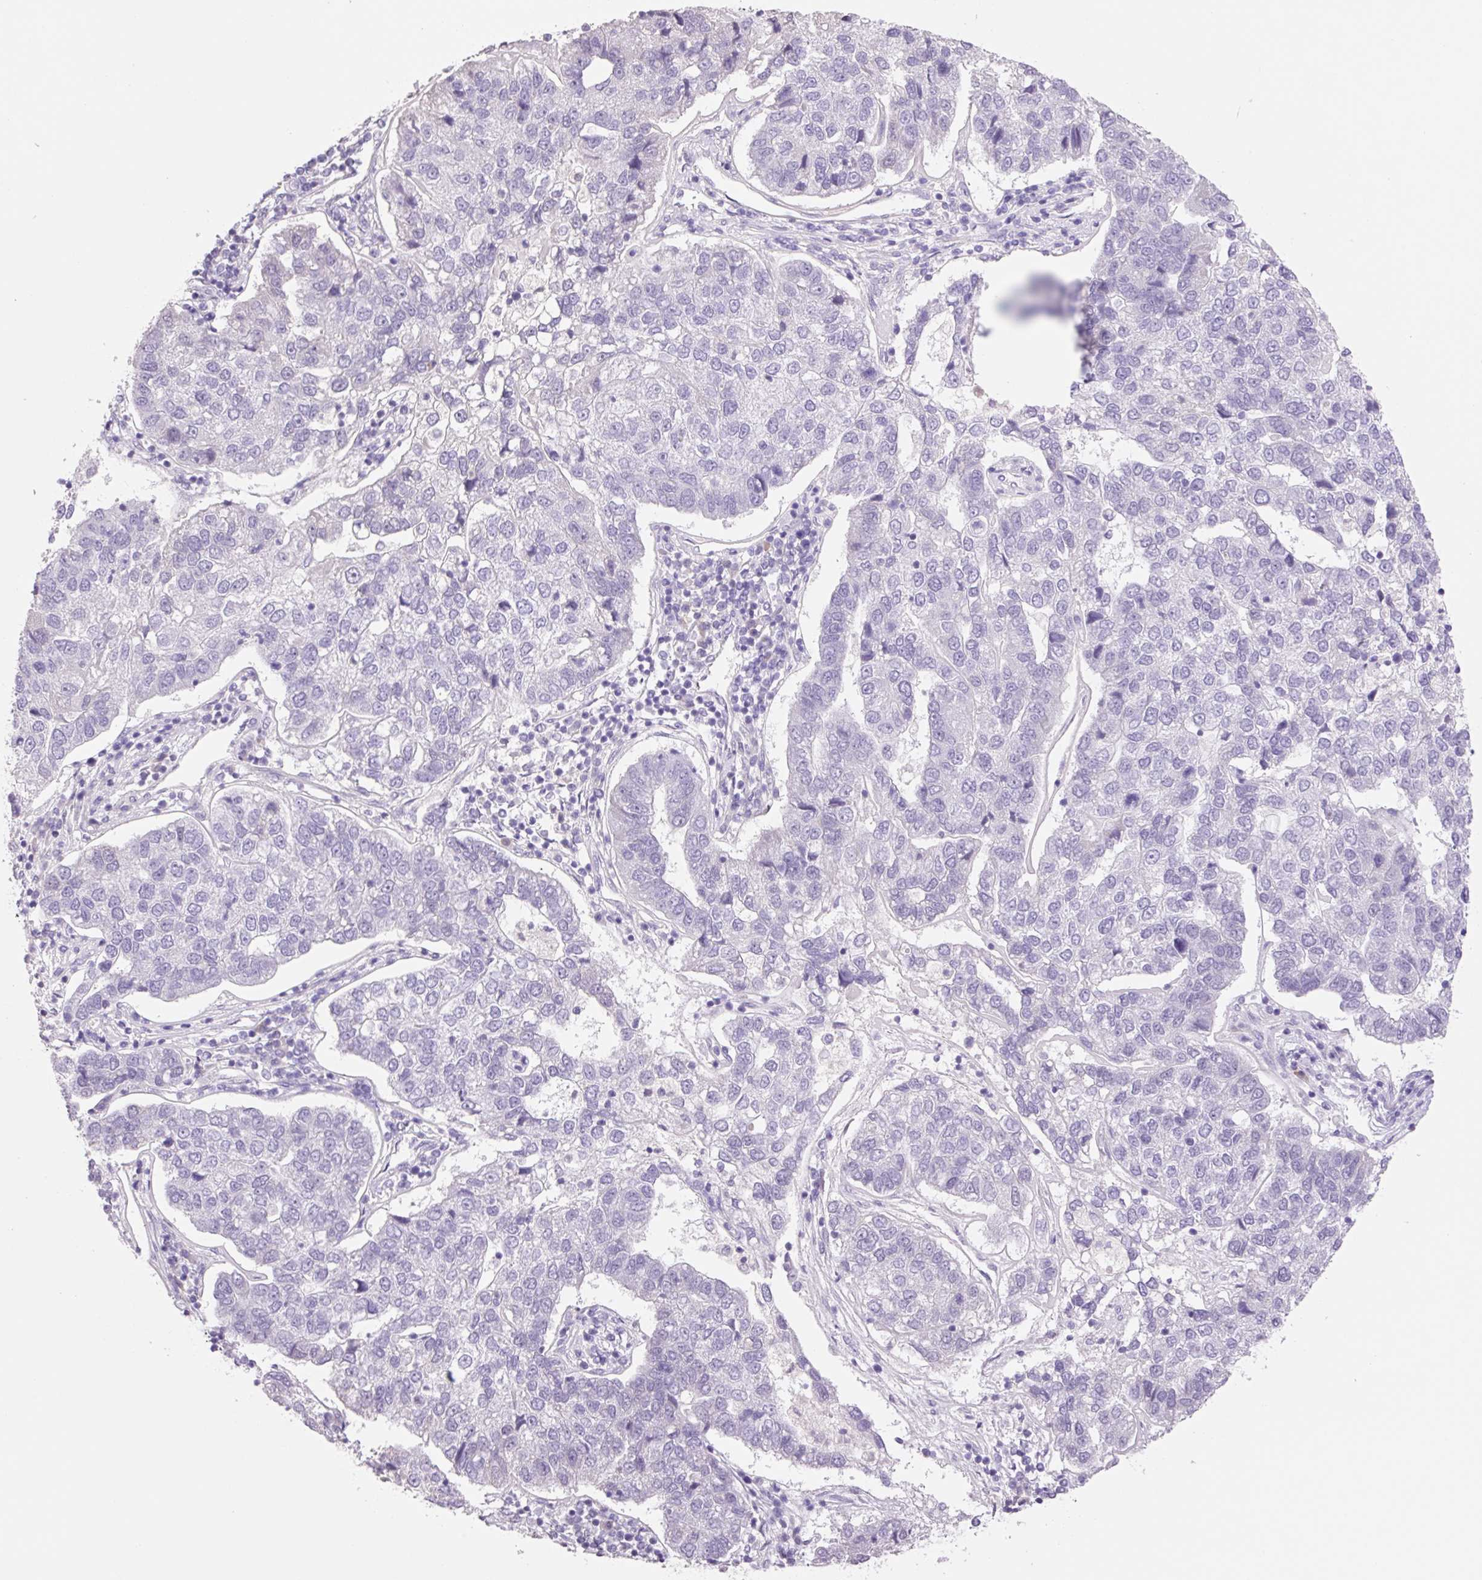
{"staining": {"intensity": "negative", "quantity": "none", "location": "none"}, "tissue": "pancreatic cancer", "cell_type": "Tumor cells", "image_type": "cancer", "snomed": [{"axis": "morphology", "description": "Adenocarcinoma, NOS"}, {"axis": "topography", "description": "Pancreas"}], "caption": "Pancreatic adenocarcinoma was stained to show a protein in brown. There is no significant expression in tumor cells.", "gene": "HCRTR2", "patient": {"sex": "female", "age": 61}}